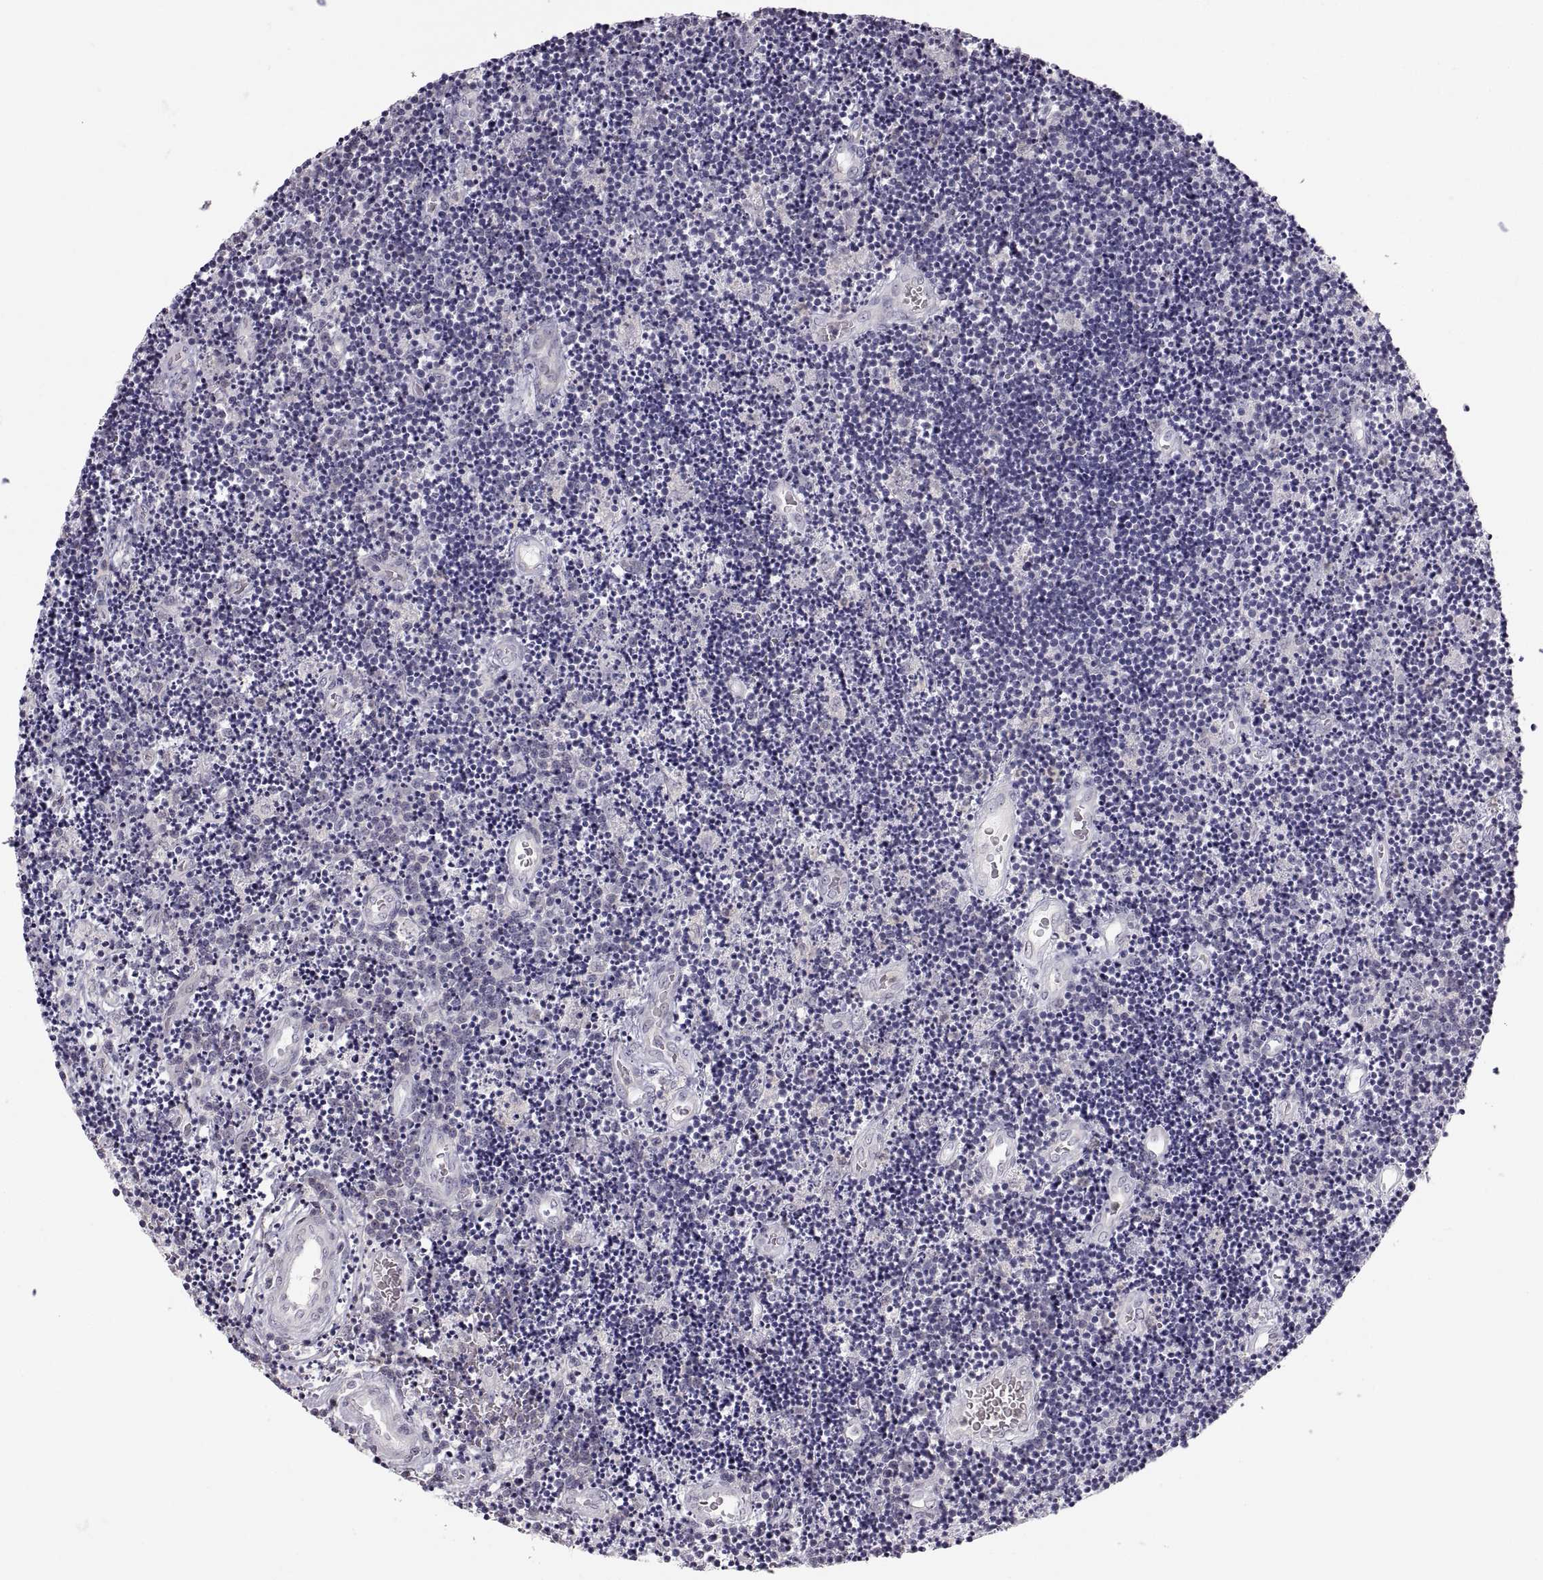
{"staining": {"intensity": "negative", "quantity": "none", "location": "none"}, "tissue": "lymphoma", "cell_type": "Tumor cells", "image_type": "cancer", "snomed": [{"axis": "morphology", "description": "Malignant lymphoma, non-Hodgkin's type, Low grade"}, {"axis": "topography", "description": "Brain"}], "caption": "An image of human lymphoma is negative for staining in tumor cells. (DAB (3,3'-diaminobenzidine) IHC, high magnification).", "gene": "ZNF185", "patient": {"sex": "female", "age": 66}}